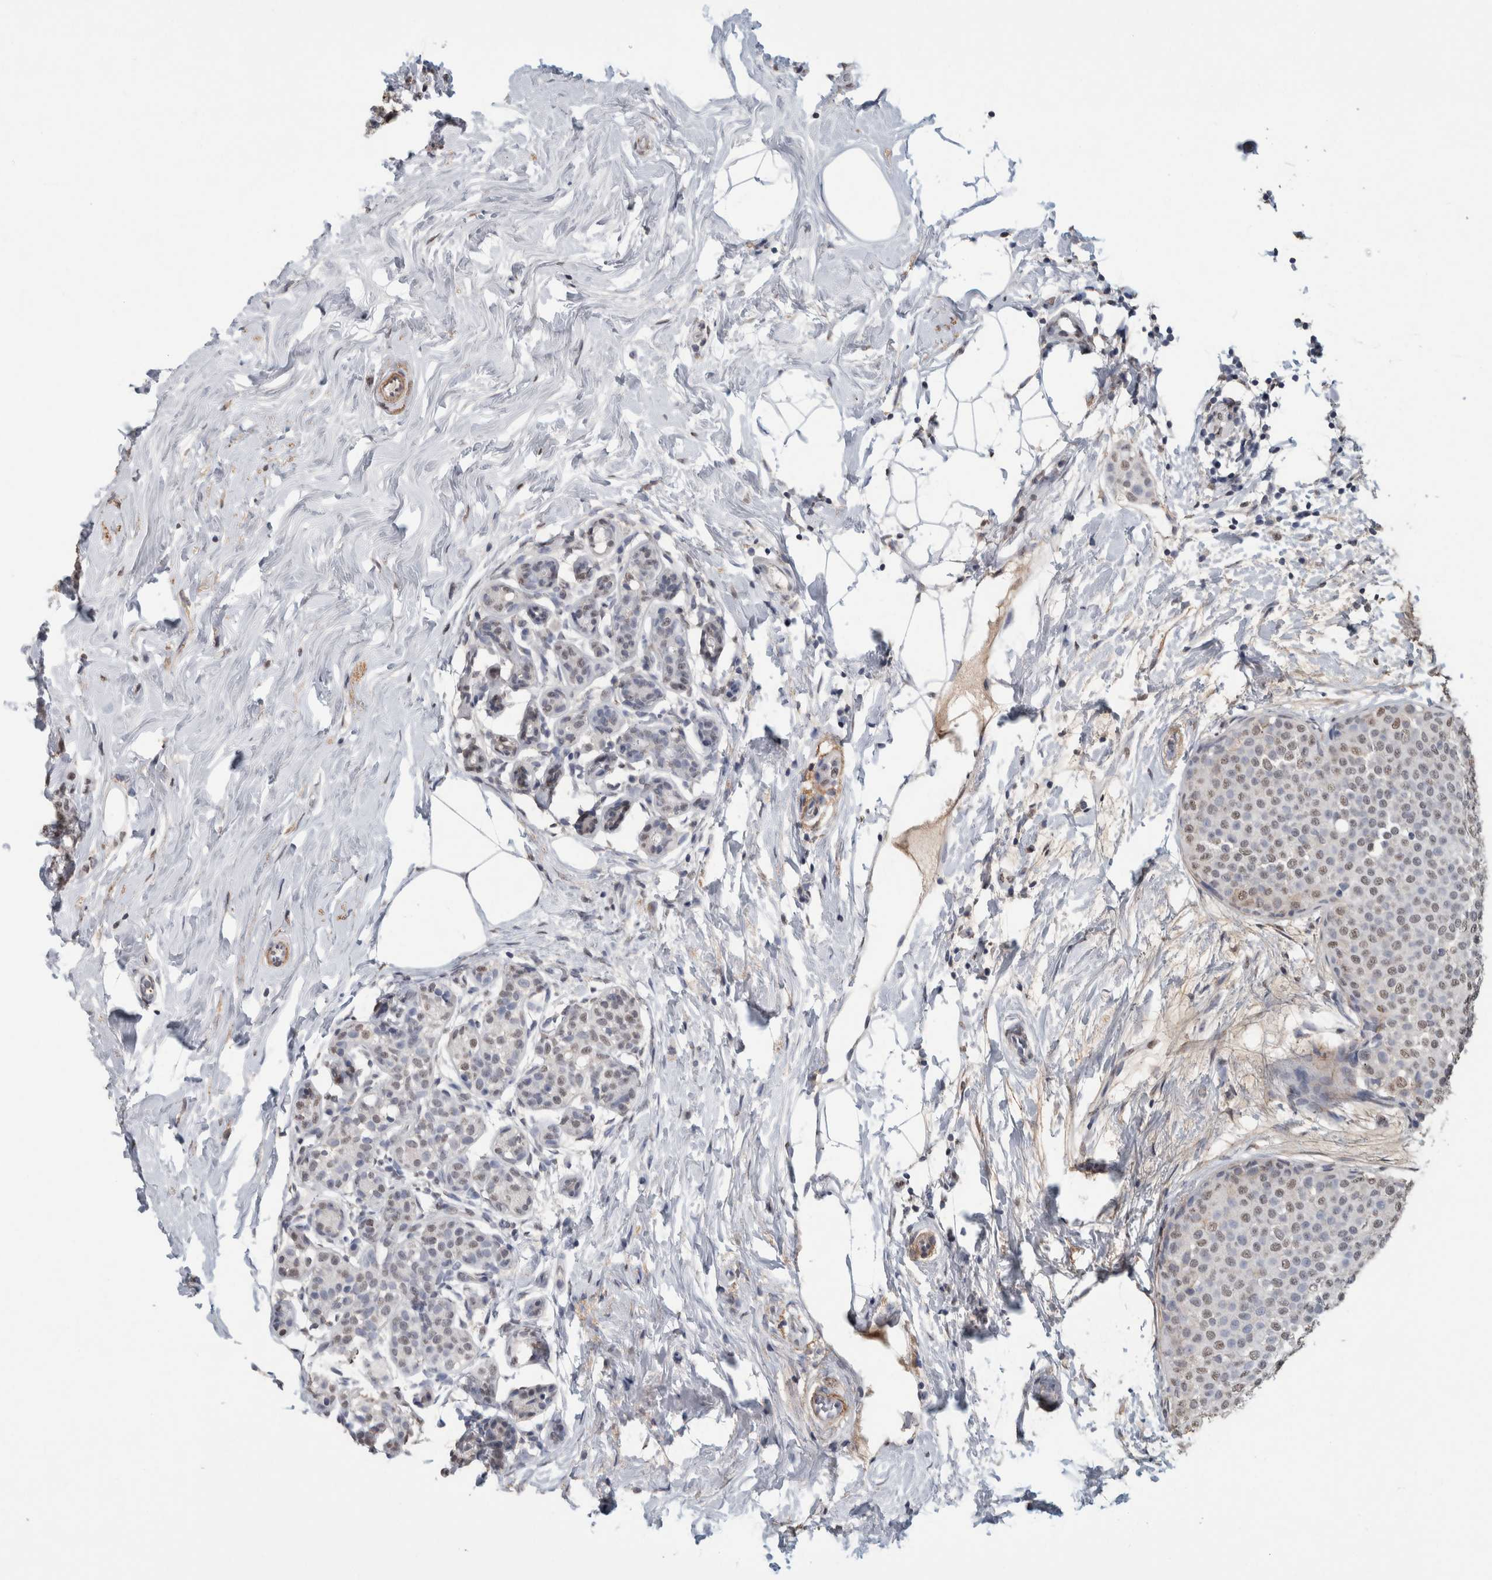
{"staining": {"intensity": "weak", "quantity": "25%-75%", "location": "nuclear"}, "tissue": "breast cancer", "cell_type": "Tumor cells", "image_type": "cancer", "snomed": [{"axis": "morphology", "description": "Lobular carcinoma, in situ"}, {"axis": "morphology", "description": "Lobular carcinoma"}, {"axis": "topography", "description": "Breast"}], "caption": "Immunohistochemistry (IHC) histopathology image of breast lobular carcinoma stained for a protein (brown), which reveals low levels of weak nuclear expression in about 25%-75% of tumor cells.", "gene": "LTBP1", "patient": {"sex": "female", "age": 41}}